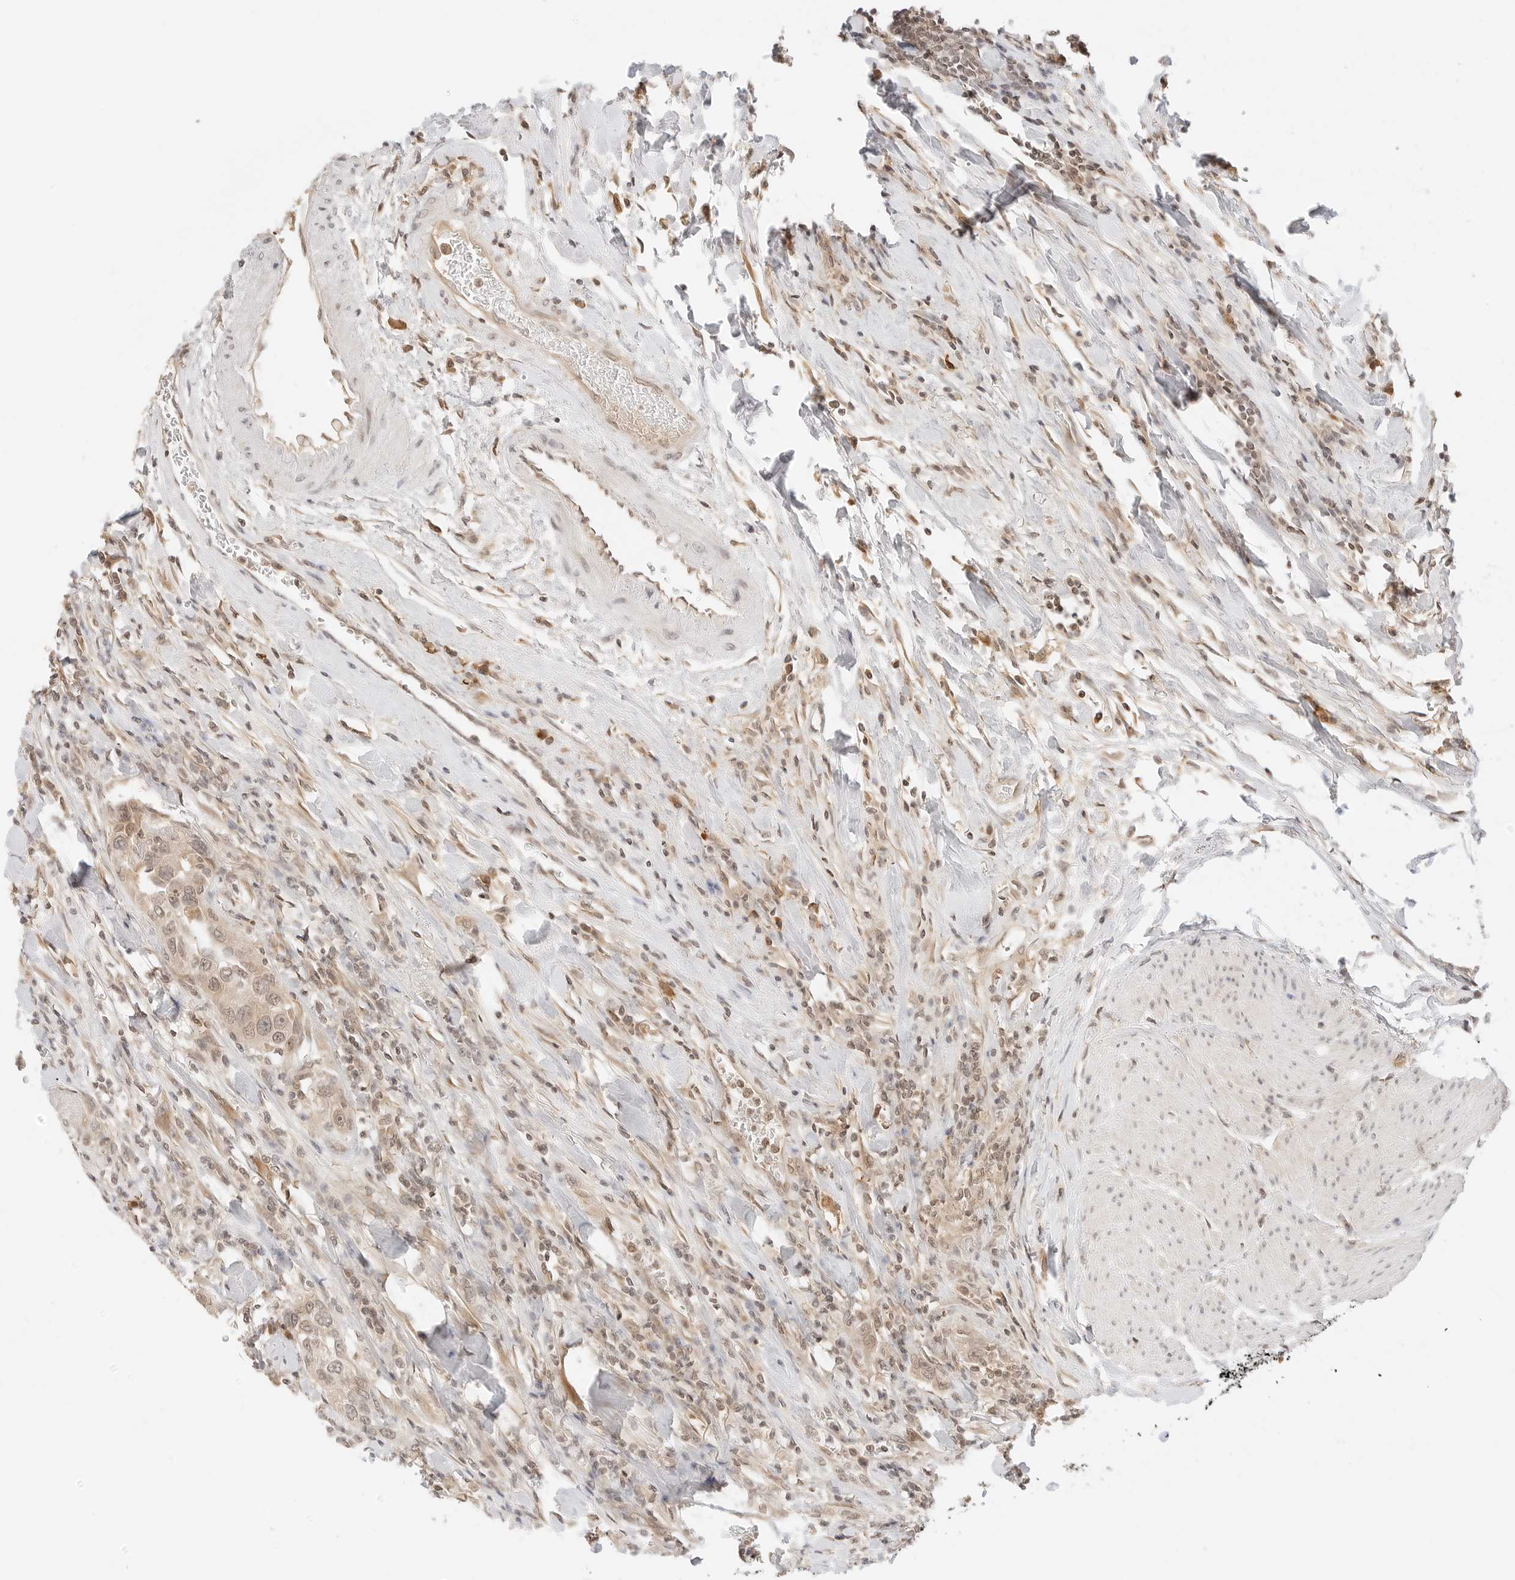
{"staining": {"intensity": "weak", "quantity": ">75%", "location": "cytoplasmic/membranous,nuclear"}, "tissue": "urothelial cancer", "cell_type": "Tumor cells", "image_type": "cancer", "snomed": [{"axis": "morphology", "description": "Urothelial carcinoma, High grade"}, {"axis": "topography", "description": "Urinary bladder"}], "caption": "DAB (3,3'-diaminobenzidine) immunohistochemical staining of human urothelial carcinoma (high-grade) demonstrates weak cytoplasmic/membranous and nuclear protein positivity in about >75% of tumor cells. (brown staining indicates protein expression, while blue staining denotes nuclei).", "gene": "SEPTIN4", "patient": {"sex": "female", "age": 80}}